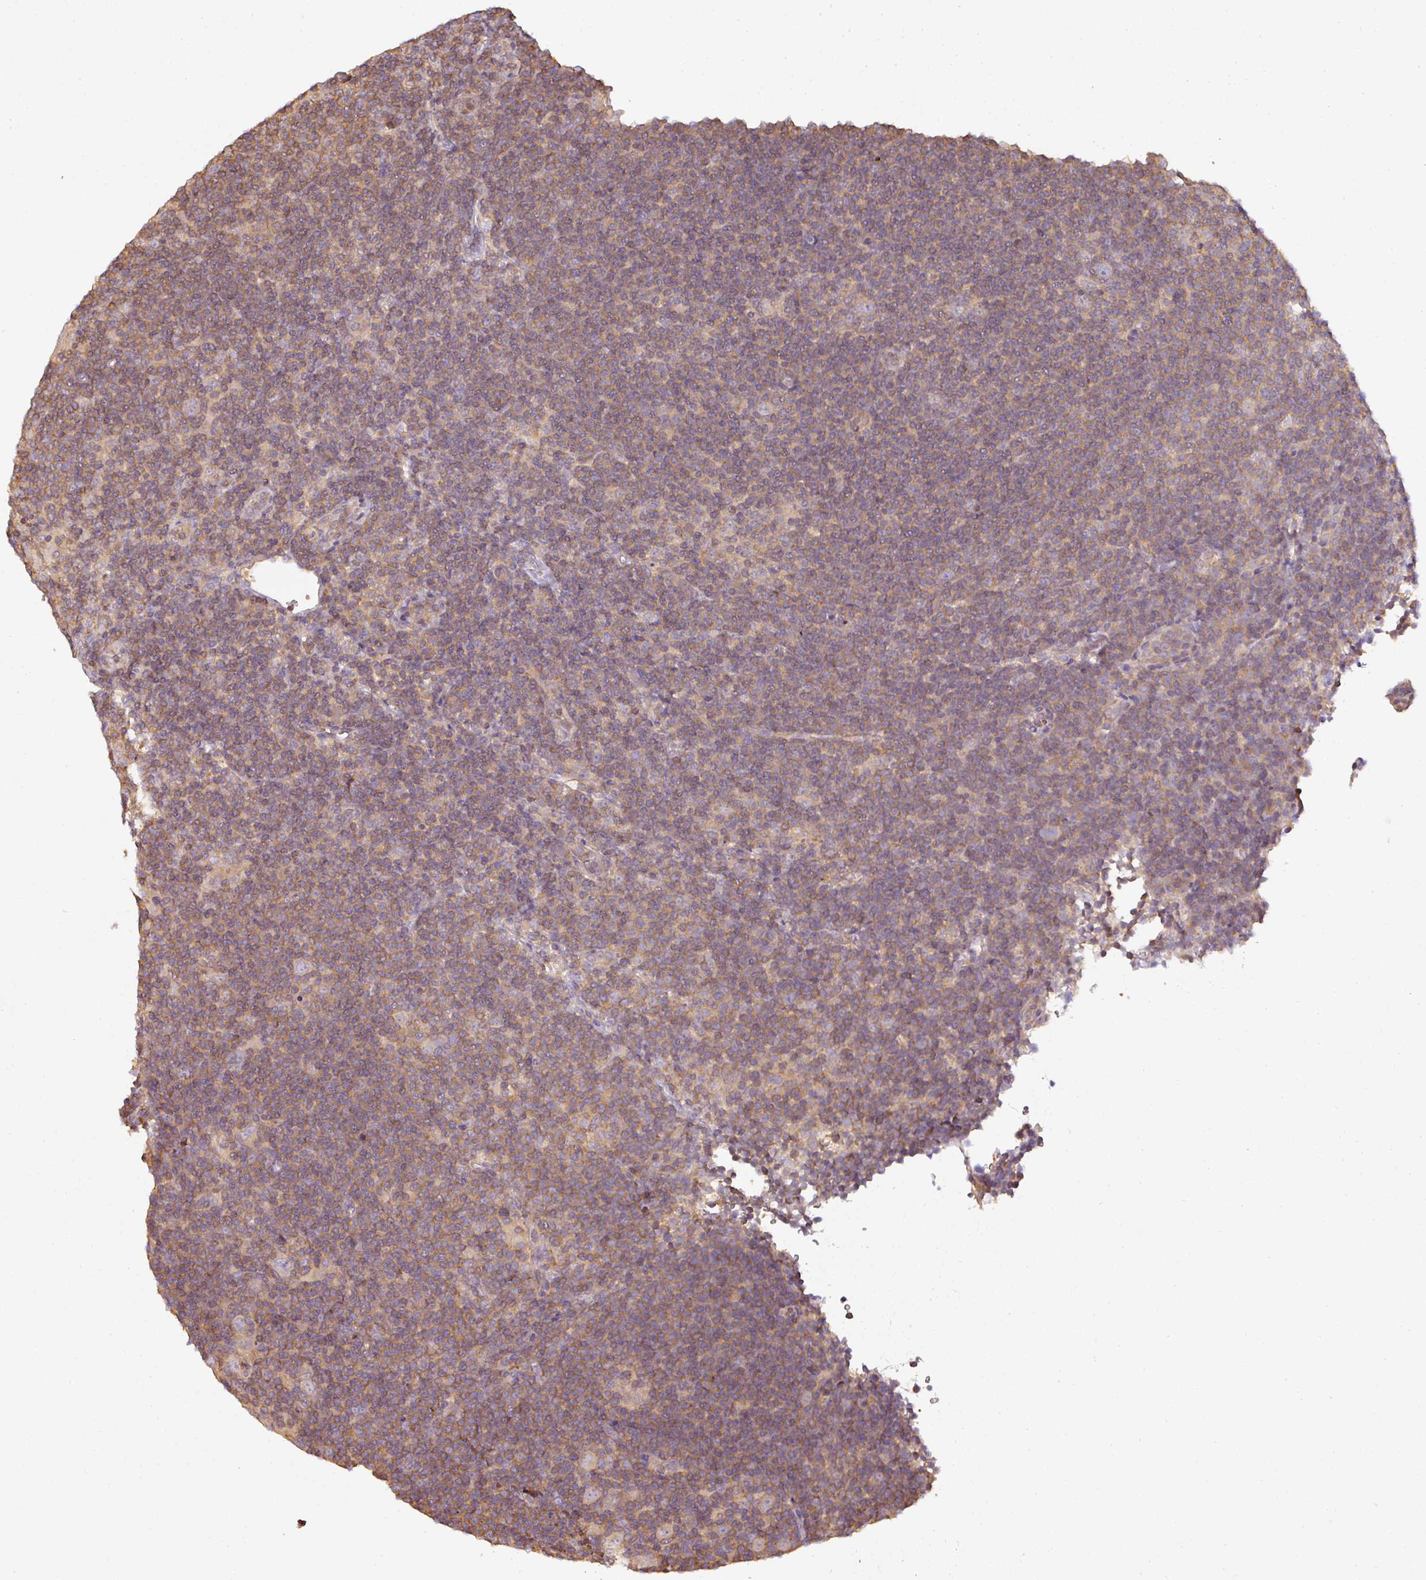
{"staining": {"intensity": "weak", "quantity": ">75%", "location": "cytoplasmic/membranous"}, "tissue": "lymphoma", "cell_type": "Tumor cells", "image_type": "cancer", "snomed": [{"axis": "morphology", "description": "Hodgkin's disease, NOS"}, {"axis": "topography", "description": "Lymph node"}], "caption": "This micrograph shows Hodgkin's disease stained with immunohistochemistry (IHC) to label a protein in brown. The cytoplasmic/membranous of tumor cells show weak positivity for the protein. Nuclei are counter-stained blue.", "gene": "TCL1B", "patient": {"sex": "female", "age": 57}}